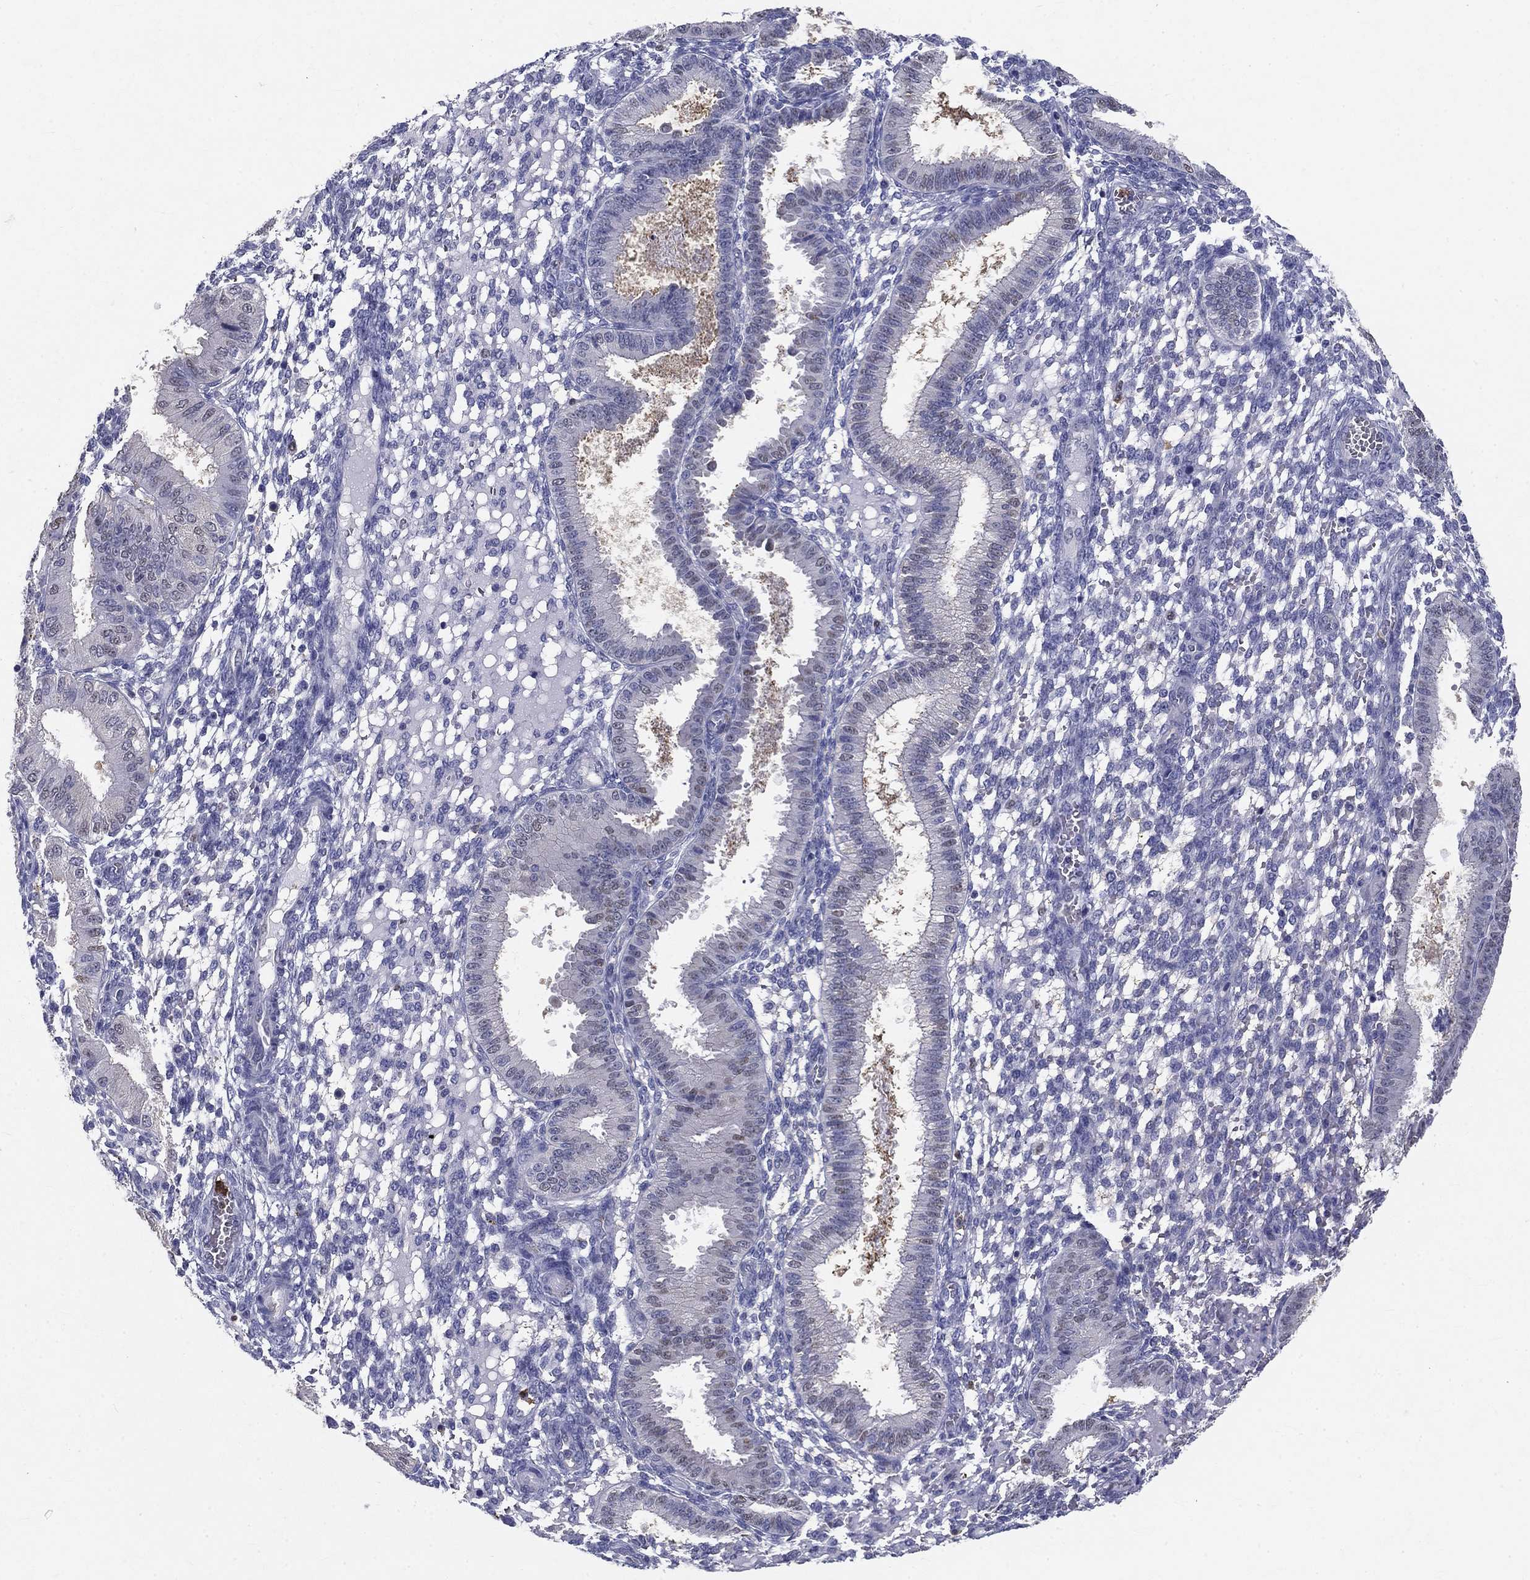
{"staining": {"intensity": "negative", "quantity": "none", "location": "none"}, "tissue": "endometrium", "cell_type": "Cells in endometrial stroma", "image_type": "normal", "snomed": [{"axis": "morphology", "description": "Normal tissue, NOS"}, {"axis": "topography", "description": "Endometrium"}], "caption": "Immunohistochemistry (IHC) image of benign endometrium: endometrium stained with DAB (3,3'-diaminobenzidine) shows no significant protein expression in cells in endometrial stroma.", "gene": "IGSF8", "patient": {"sex": "female", "age": 43}}